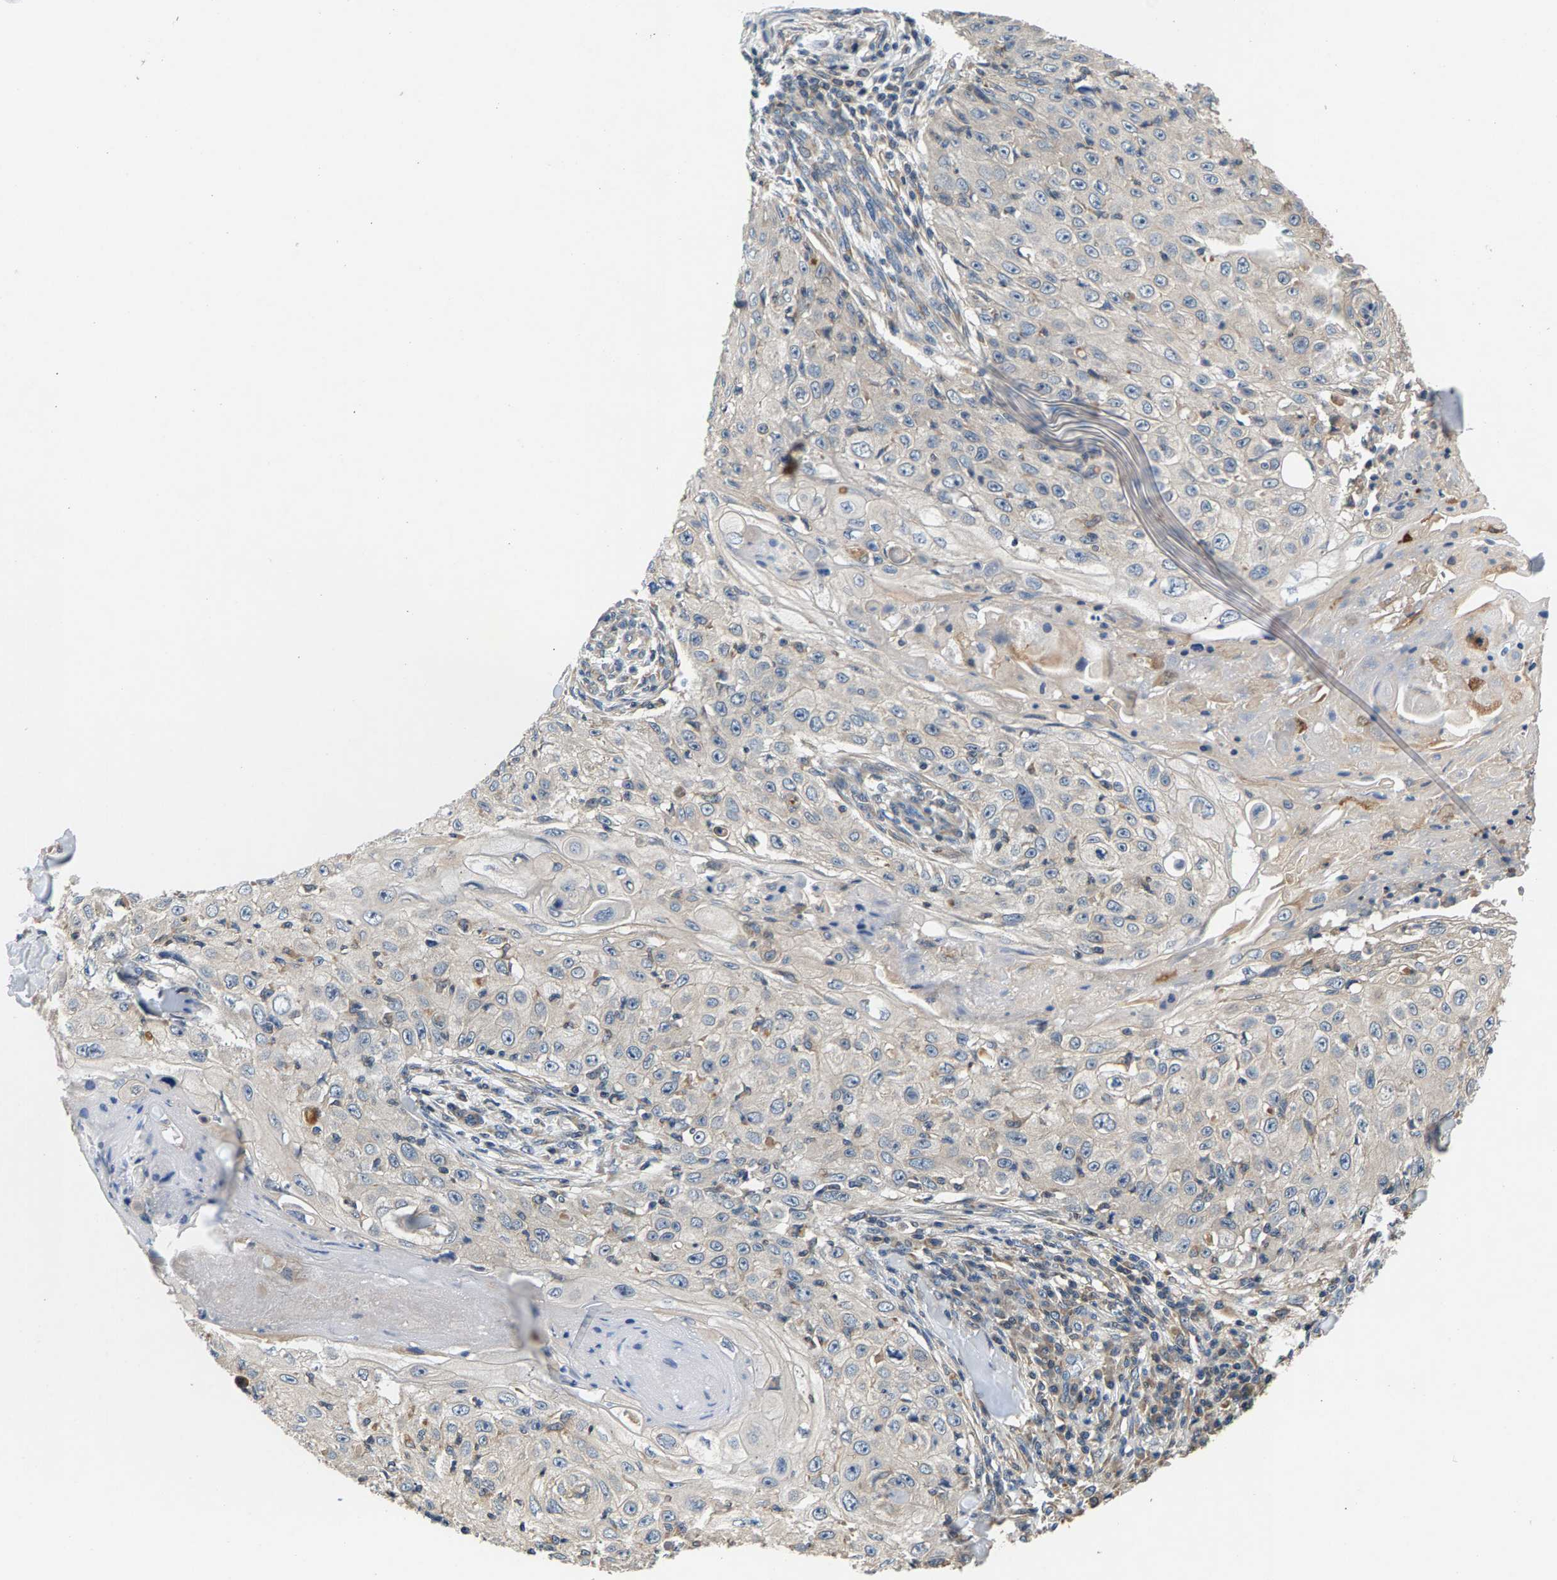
{"staining": {"intensity": "negative", "quantity": "none", "location": "none"}, "tissue": "skin cancer", "cell_type": "Tumor cells", "image_type": "cancer", "snomed": [{"axis": "morphology", "description": "Squamous cell carcinoma, NOS"}, {"axis": "topography", "description": "Skin"}], "caption": "Protein analysis of skin cancer (squamous cell carcinoma) demonstrates no significant positivity in tumor cells.", "gene": "NT5C", "patient": {"sex": "male", "age": 86}}